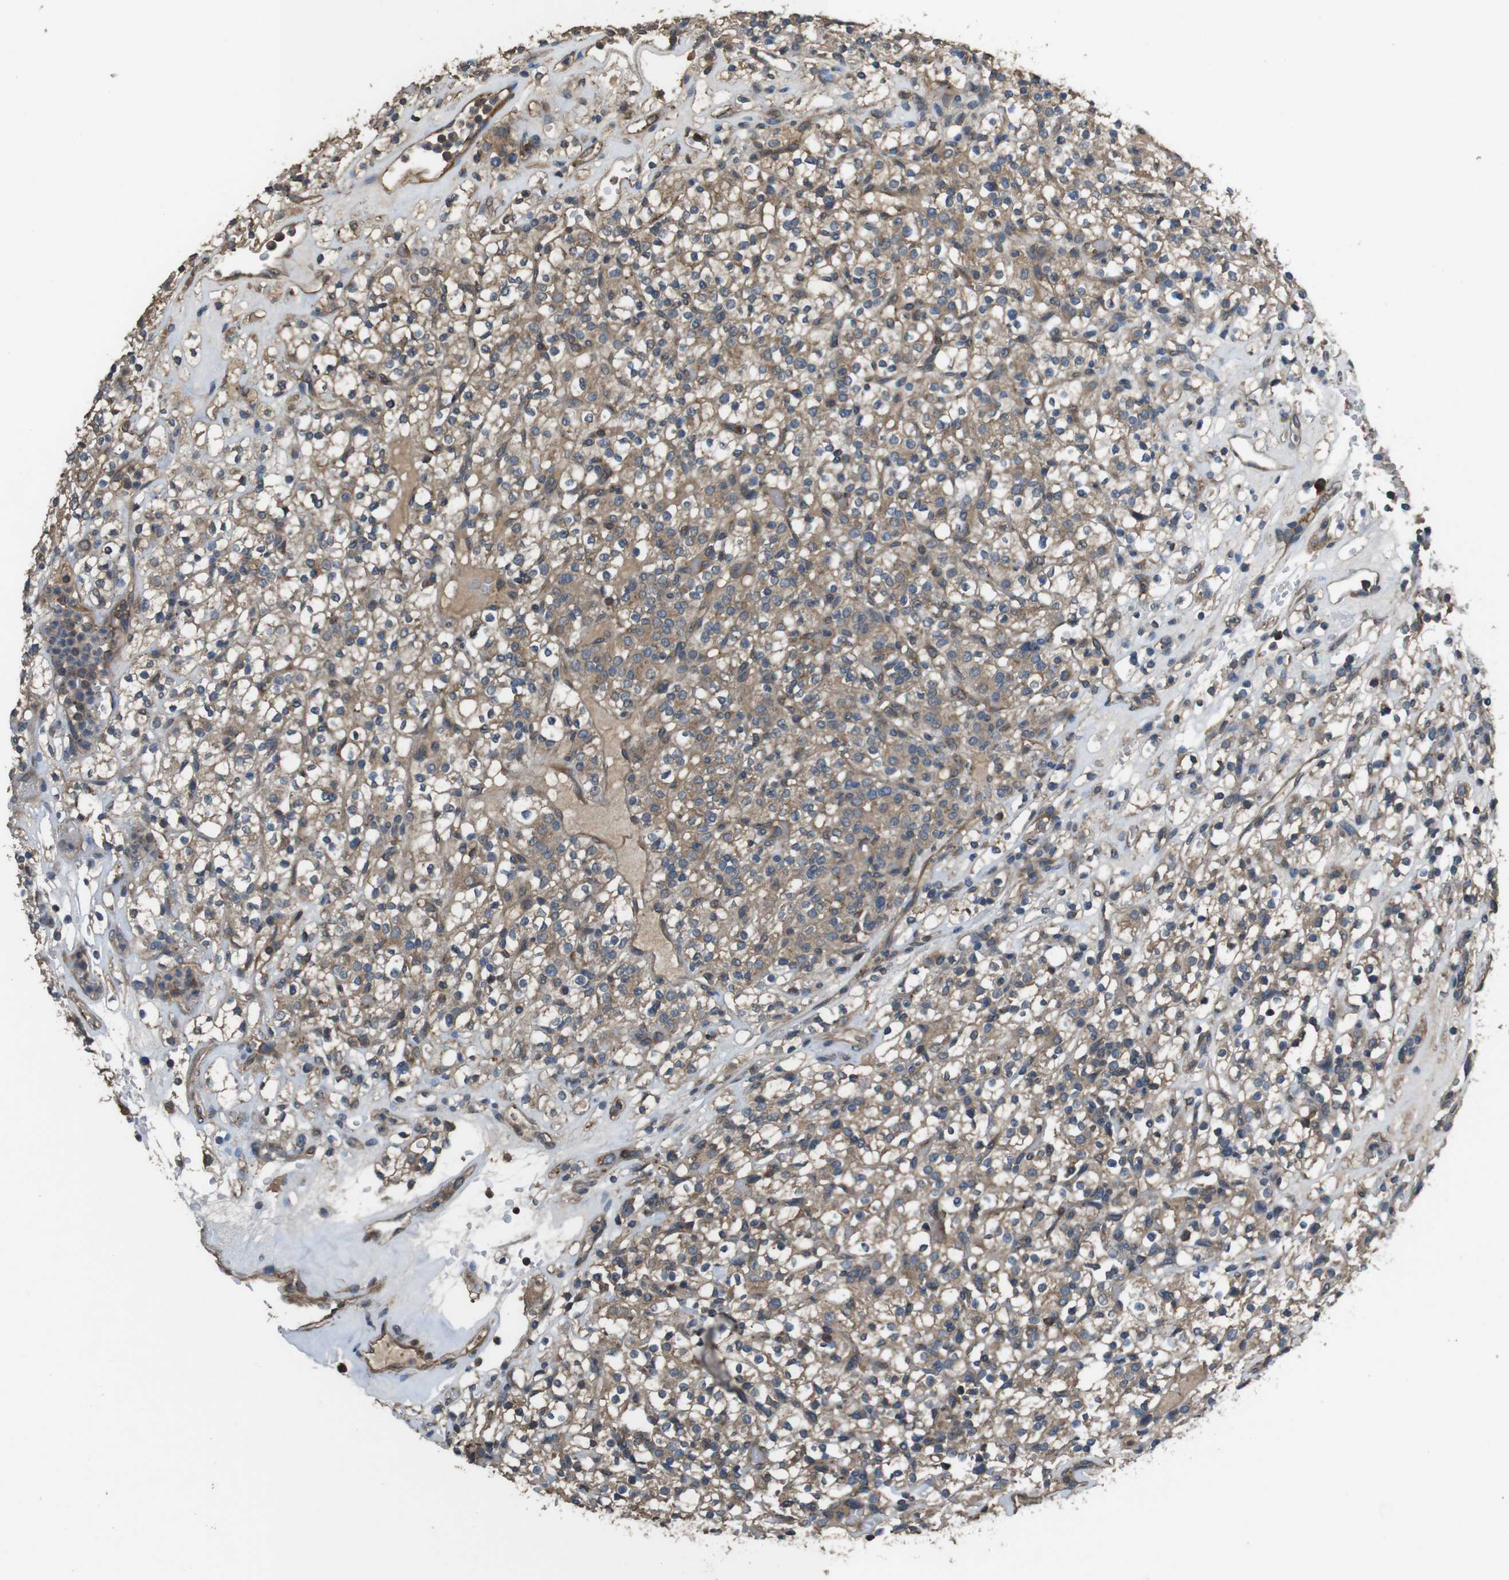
{"staining": {"intensity": "moderate", "quantity": "25%-75%", "location": "cytoplasmic/membranous"}, "tissue": "renal cancer", "cell_type": "Tumor cells", "image_type": "cancer", "snomed": [{"axis": "morphology", "description": "Normal tissue, NOS"}, {"axis": "morphology", "description": "Adenocarcinoma, NOS"}, {"axis": "topography", "description": "Kidney"}], "caption": "Immunohistochemistry histopathology image of human renal adenocarcinoma stained for a protein (brown), which demonstrates medium levels of moderate cytoplasmic/membranous staining in approximately 25%-75% of tumor cells.", "gene": "FUT2", "patient": {"sex": "female", "age": 72}}